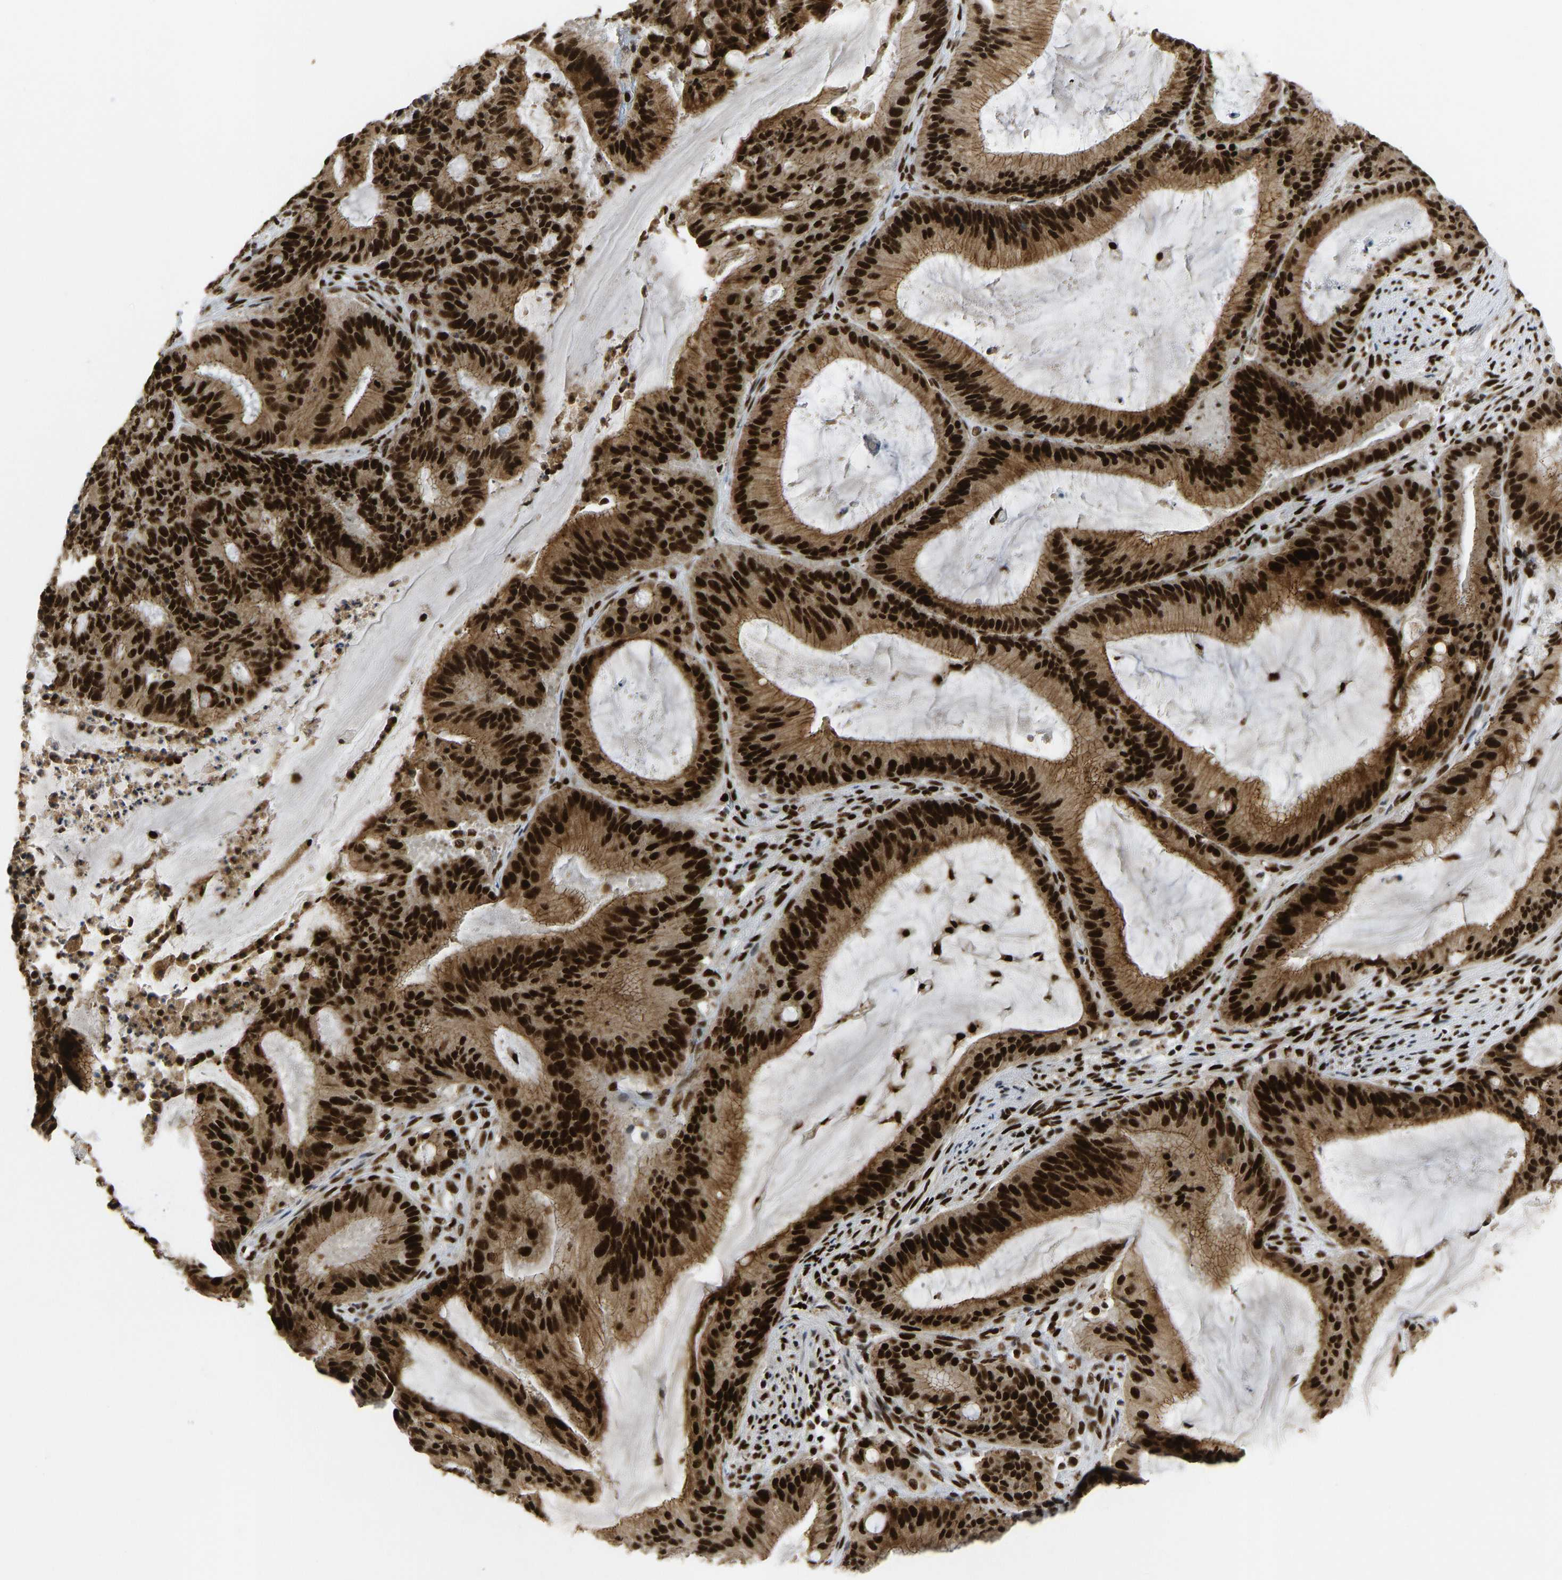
{"staining": {"intensity": "strong", "quantity": ">75%", "location": "cytoplasmic/membranous,nuclear"}, "tissue": "liver cancer", "cell_type": "Tumor cells", "image_type": "cancer", "snomed": [{"axis": "morphology", "description": "Normal tissue, NOS"}, {"axis": "morphology", "description": "Cholangiocarcinoma"}, {"axis": "topography", "description": "Liver"}, {"axis": "topography", "description": "Peripheral nerve tissue"}], "caption": "About >75% of tumor cells in liver cholangiocarcinoma show strong cytoplasmic/membranous and nuclear protein staining as visualized by brown immunohistochemical staining.", "gene": "FOXK1", "patient": {"sex": "female", "age": 73}}